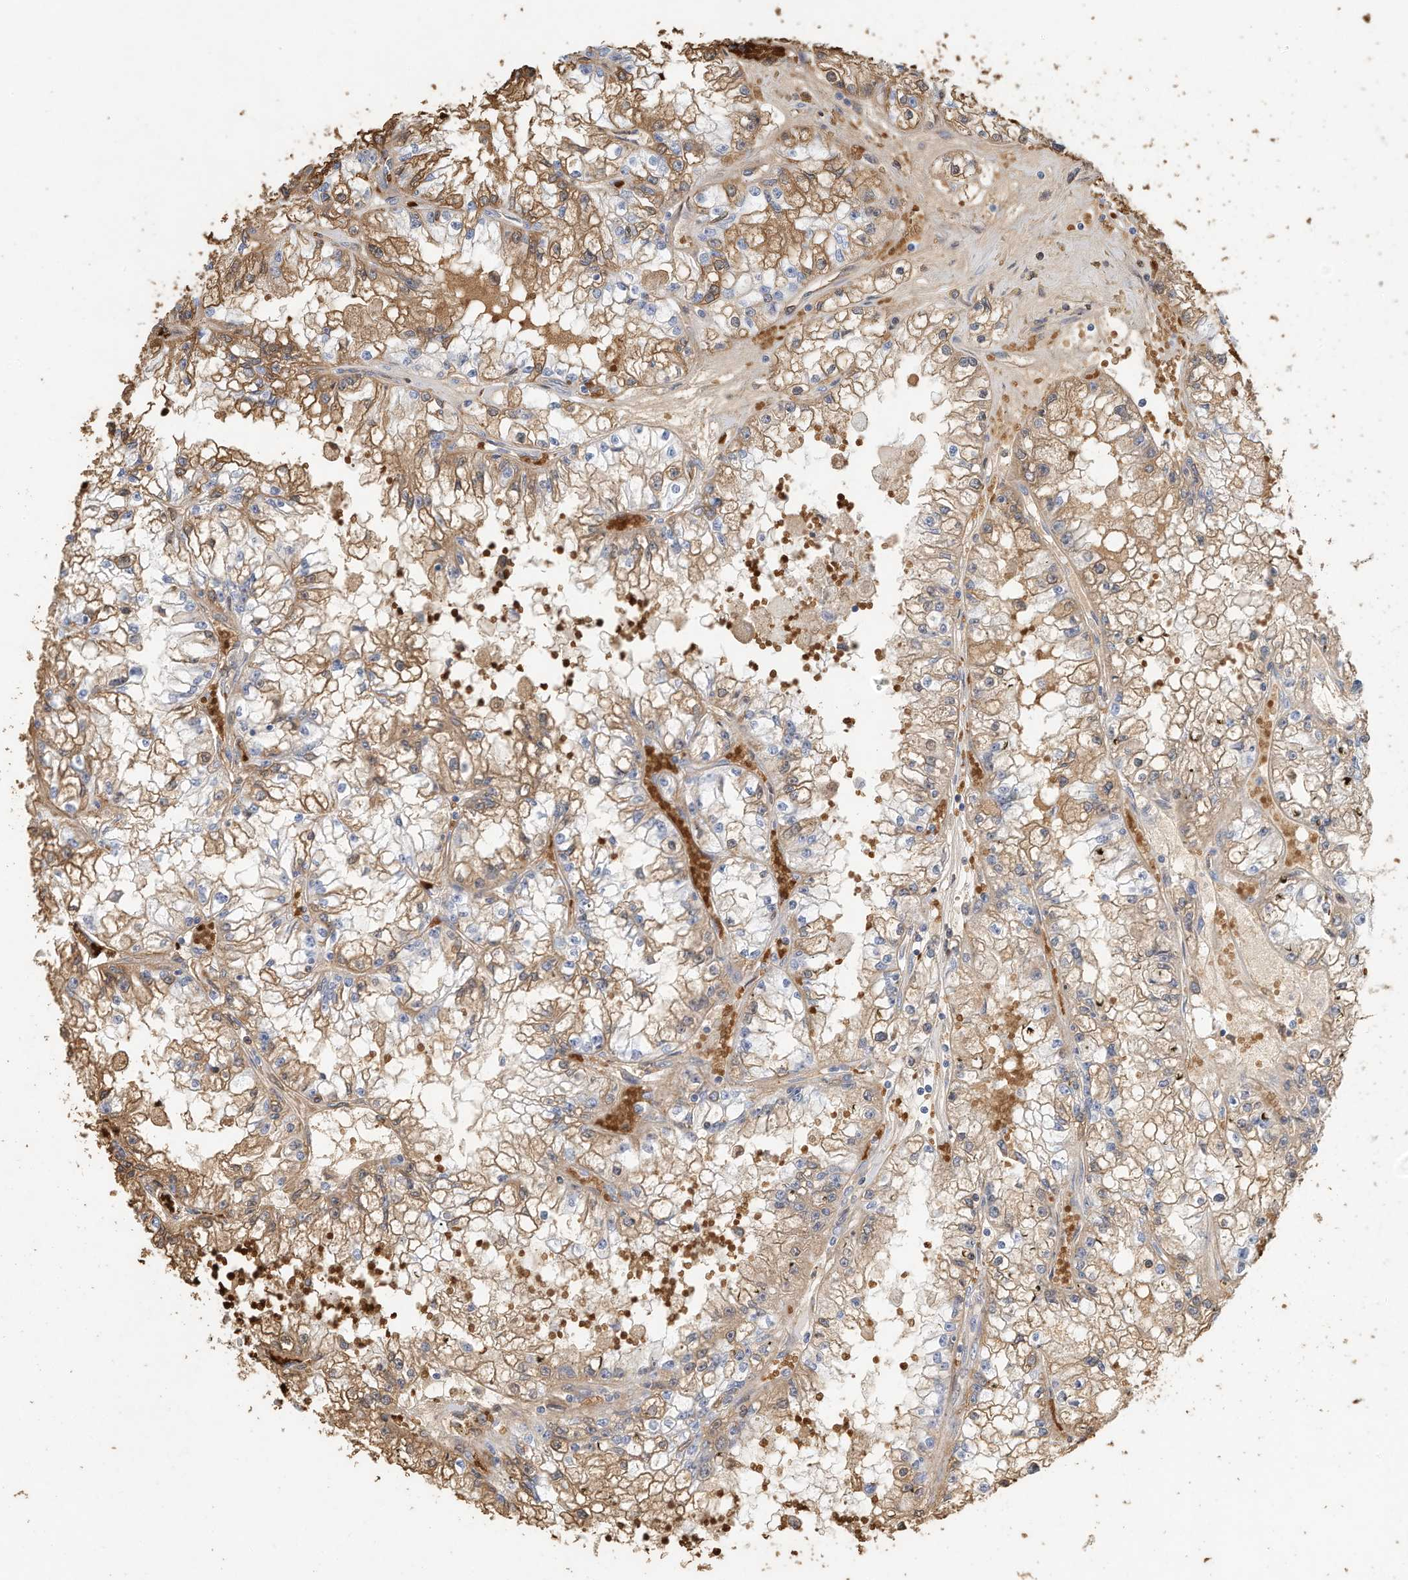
{"staining": {"intensity": "moderate", "quantity": ">75%", "location": "cytoplasmic/membranous"}, "tissue": "renal cancer", "cell_type": "Tumor cells", "image_type": "cancer", "snomed": [{"axis": "morphology", "description": "Adenocarcinoma, NOS"}, {"axis": "topography", "description": "Kidney"}], "caption": "DAB (3,3'-diaminobenzidine) immunohistochemical staining of human renal adenocarcinoma exhibits moderate cytoplasmic/membranous protein positivity in about >75% of tumor cells.", "gene": "RCAN3", "patient": {"sex": "male", "age": 56}}